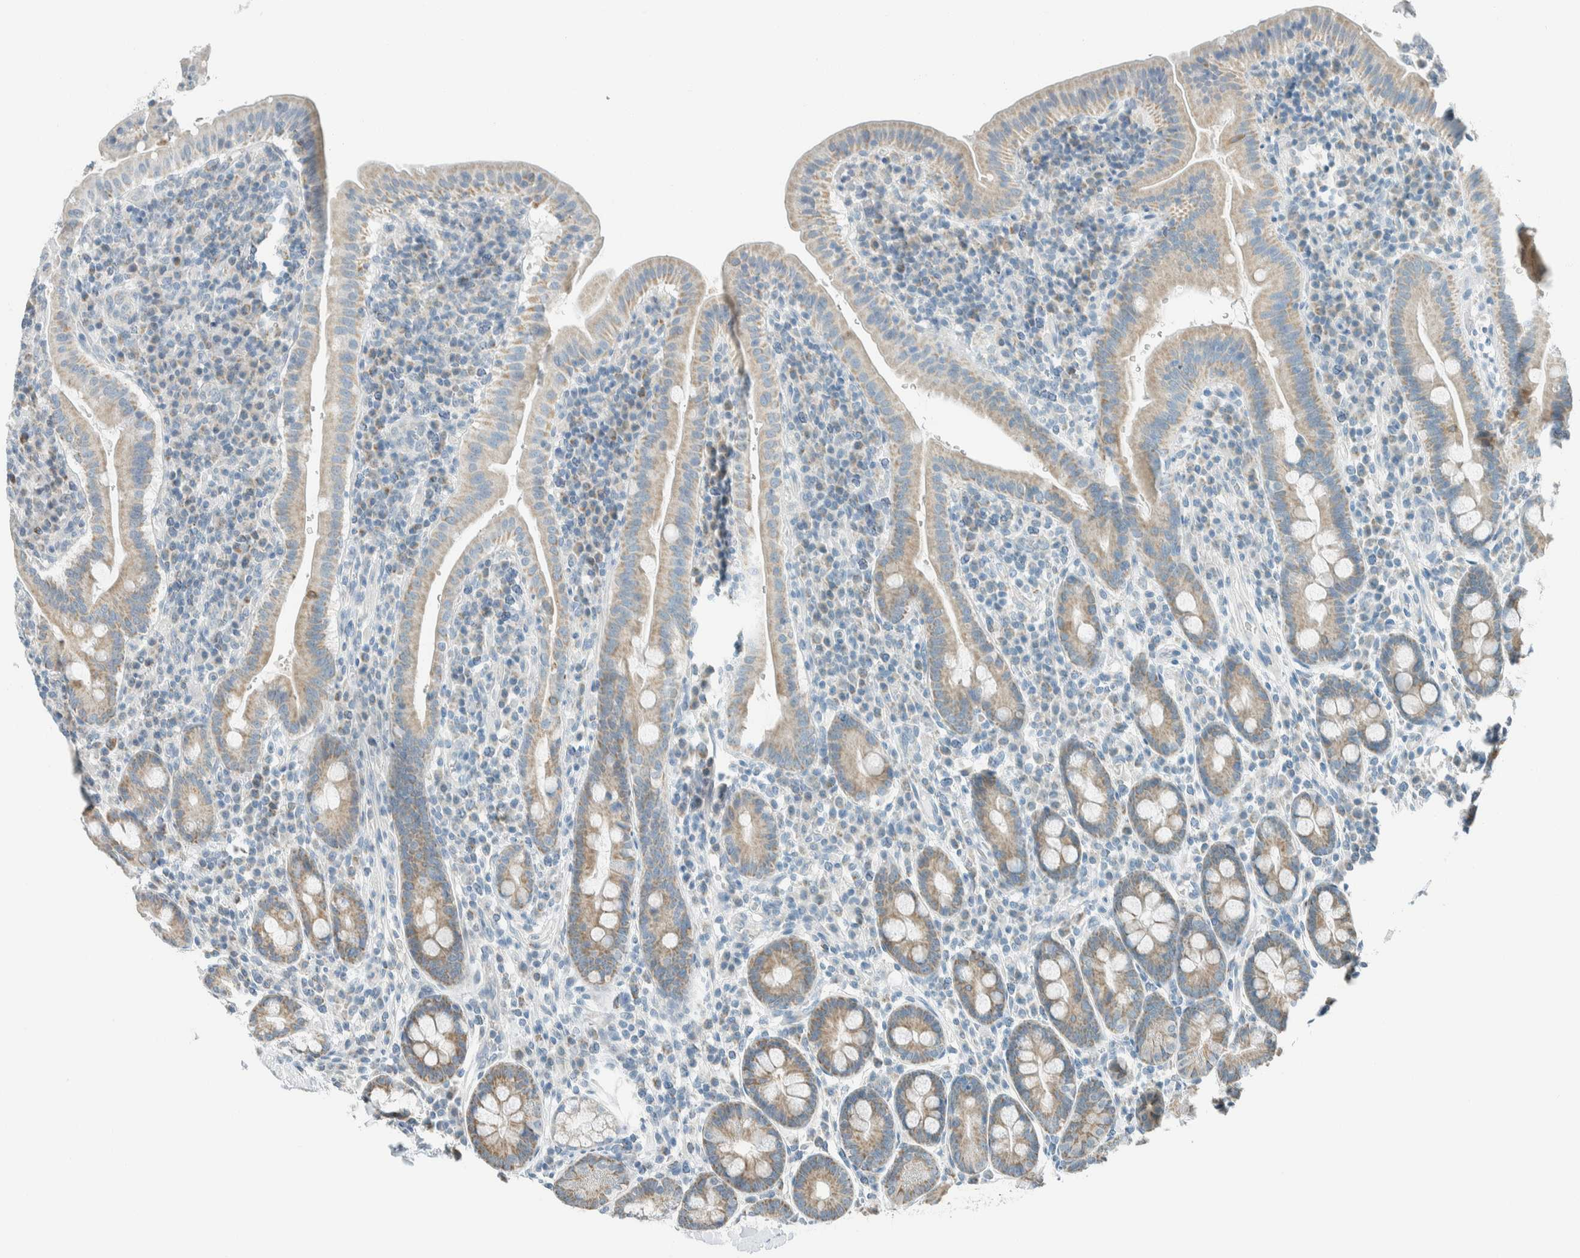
{"staining": {"intensity": "weak", "quantity": ">75%", "location": "cytoplasmic/membranous"}, "tissue": "duodenum", "cell_type": "Glandular cells", "image_type": "normal", "snomed": [{"axis": "morphology", "description": "Normal tissue, NOS"}, {"axis": "morphology", "description": "Adenocarcinoma, NOS"}, {"axis": "topography", "description": "Pancreas"}, {"axis": "topography", "description": "Duodenum"}], "caption": "IHC (DAB) staining of unremarkable duodenum exhibits weak cytoplasmic/membranous protein staining in about >75% of glandular cells. Immunohistochemistry stains the protein in brown and the nuclei are stained blue.", "gene": "AARSD1", "patient": {"sex": "male", "age": 50}}